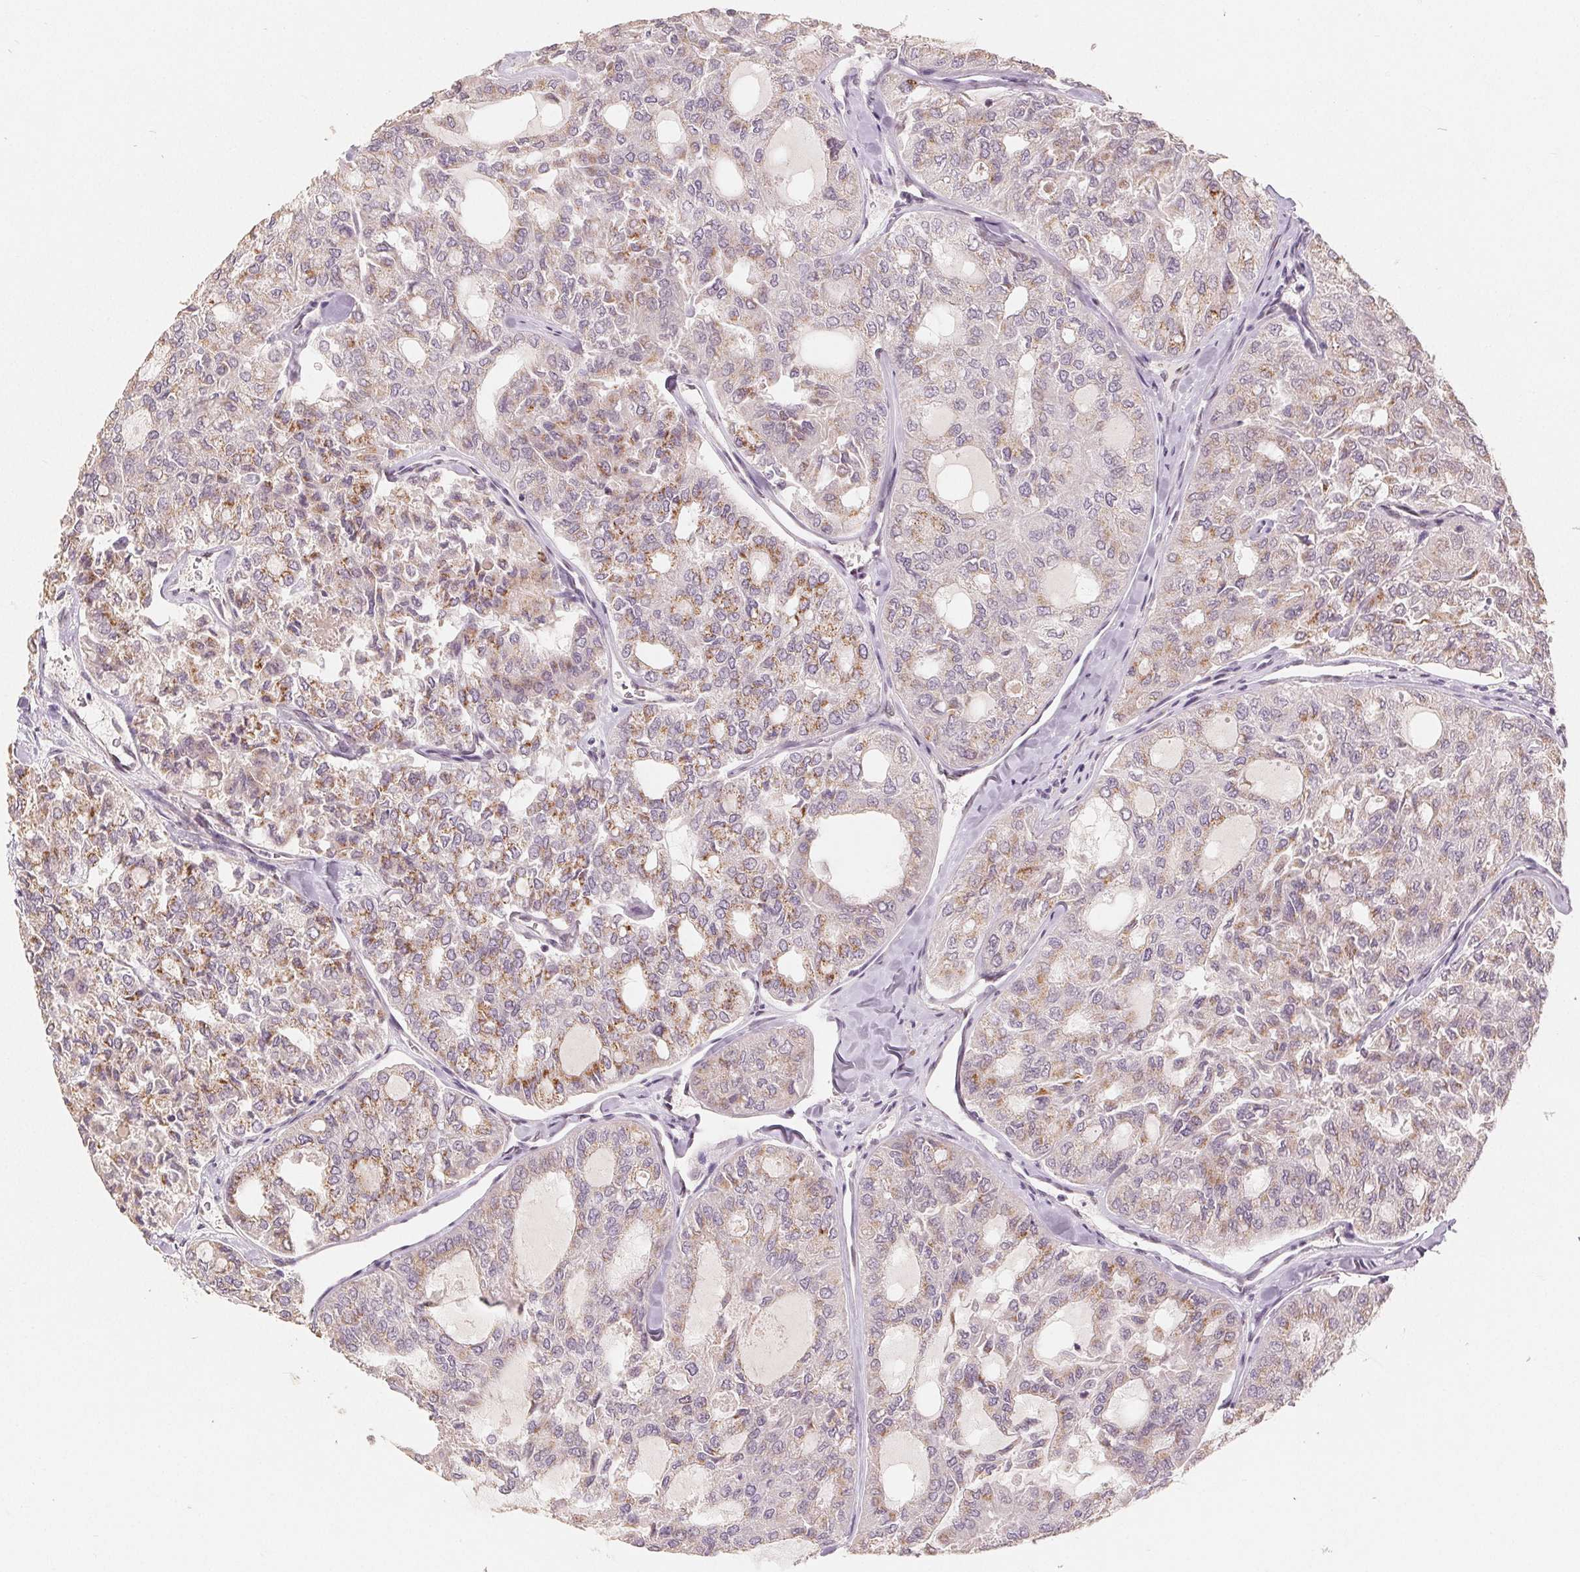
{"staining": {"intensity": "moderate", "quantity": "25%-75%", "location": "cytoplasmic/membranous"}, "tissue": "thyroid cancer", "cell_type": "Tumor cells", "image_type": "cancer", "snomed": [{"axis": "morphology", "description": "Follicular adenoma carcinoma, NOS"}, {"axis": "topography", "description": "Thyroid gland"}], "caption": "Thyroid cancer was stained to show a protein in brown. There is medium levels of moderate cytoplasmic/membranous staining in about 25%-75% of tumor cells. Nuclei are stained in blue.", "gene": "TMSB15B", "patient": {"sex": "male", "age": 75}}